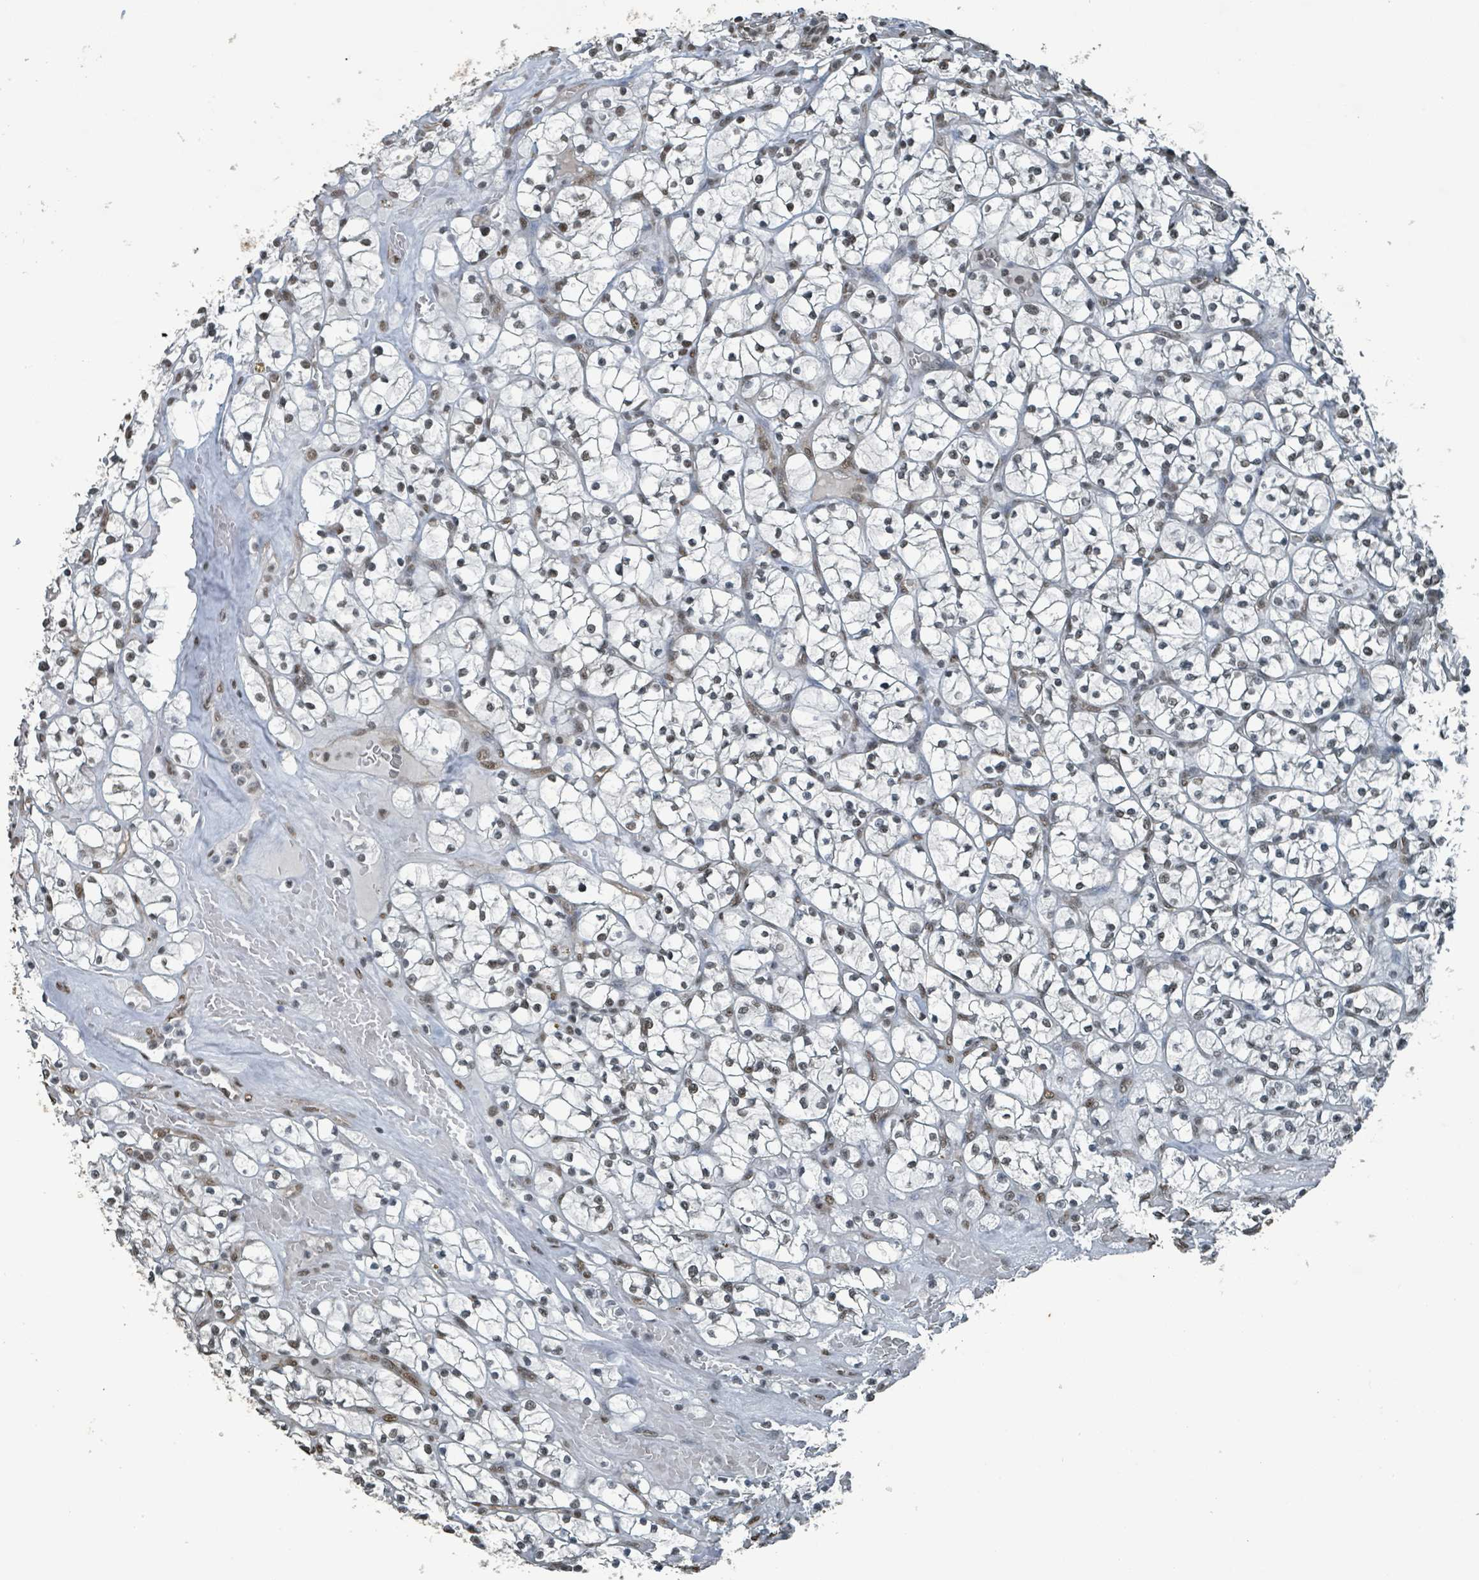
{"staining": {"intensity": "weak", "quantity": ">75%", "location": "nuclear"}, "tissue": "renal cancer", "cell_type": "Tumor cells", "image_type": "cancer", "snomed": [{"axis": "morphology", "description": "Adenocarcinoma, NOS"}, {"axis": "topography", "description": "Kidney"}], "caption": "A brown stain highlights weak nuclear positivity of a protein in human adenocarcinoma (renal) tumor cells.", "gene": "PHIP", "patient": {"sex": "female", "age": 64}}